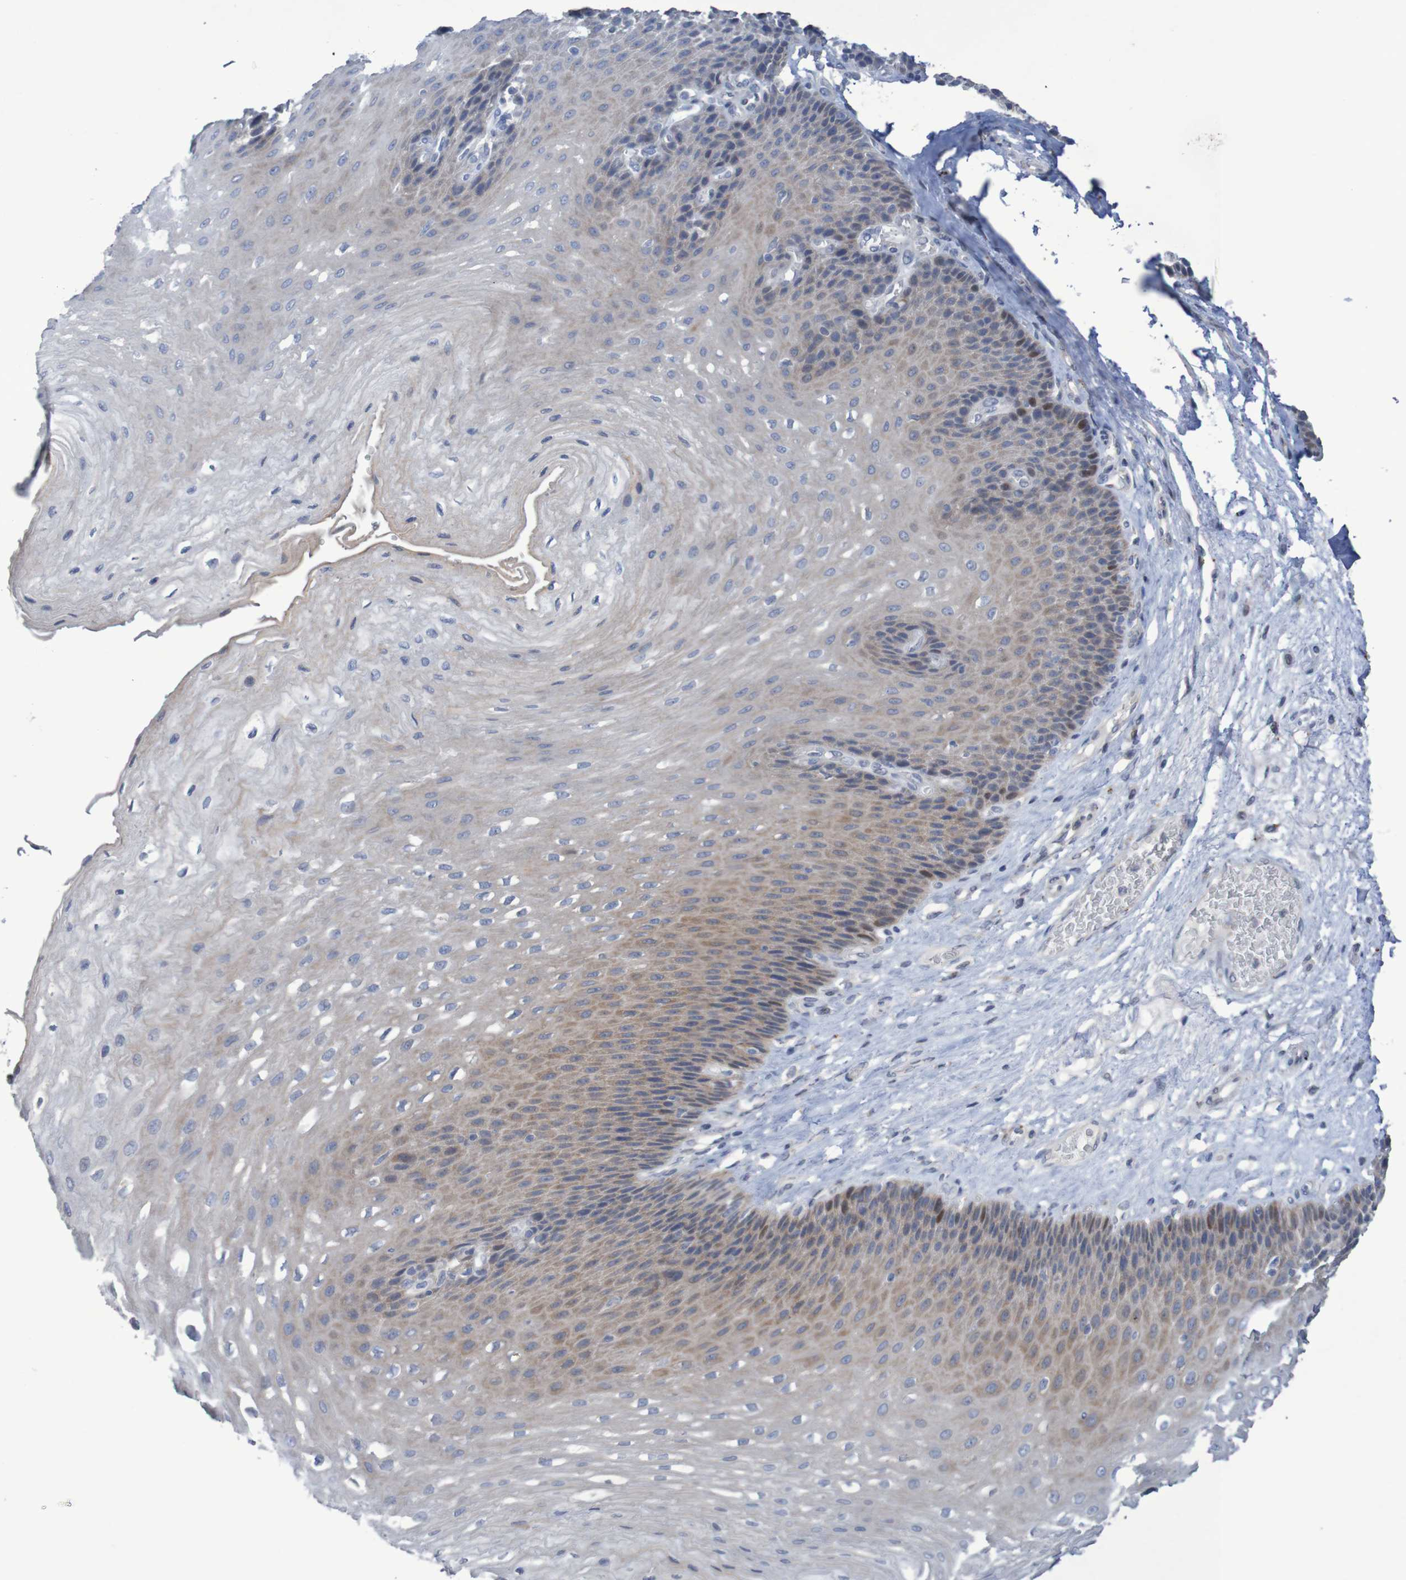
{"staining": {"intensity": "weak", "quantity": "<25%", "location": "cytoplasmic/membranous"}, "tissue": "esophagus", "cell_type": "Squamous epithelial cells", "image_type": "normal", "snomed": [{"axis": "morphology", "description": "Normal tissue, NOS"}, {"axis": "topography", "description": "Esophagus"}], "caption": "The histopathology image demonstrates no staining of squamous epithelial cells in benign esophagus. (DAB IHC with hematoxylin counter stain).", "gene": "FBP1", "patient": {"sex": "female", "age": 72}}